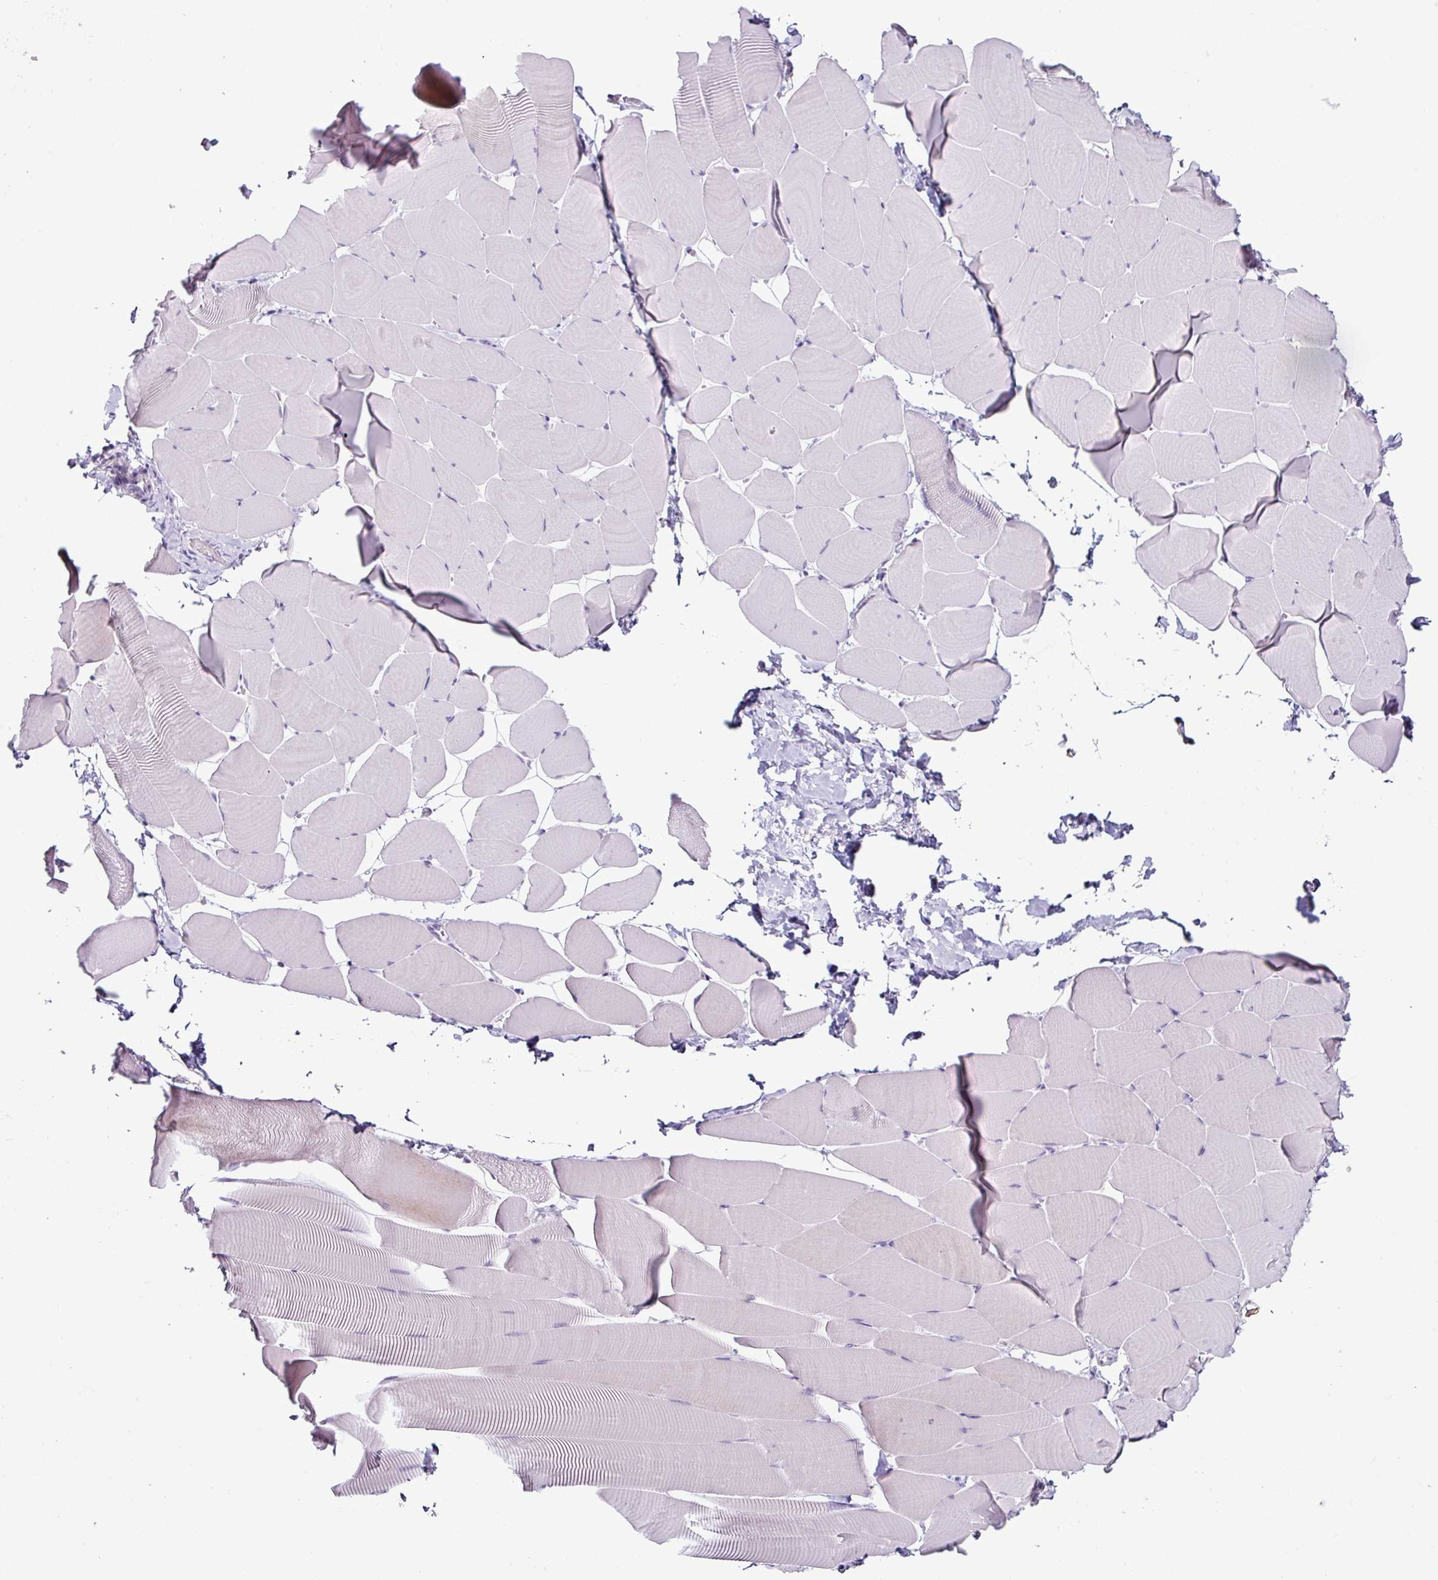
{"staining": {"intensity": "negative", "quantity": "none", "location": "none"}, "tissue": "skeletal muscle", "cell_type": "Myocytes", "image_type": "normal", "snomed": [{"axis": "morphology", "description": "Normal tissue, NOS"}, {"axis": "topography", "description": "Skeletal muscle"}], "caption": "DAB (3,3'-diaminobenzidine) immunohistochemical staining of unremarkable skeletal muscle shows no significant expression in myocytes.", "gene": "GLP2R", "patient": {"sex": "male", "age": 25}}